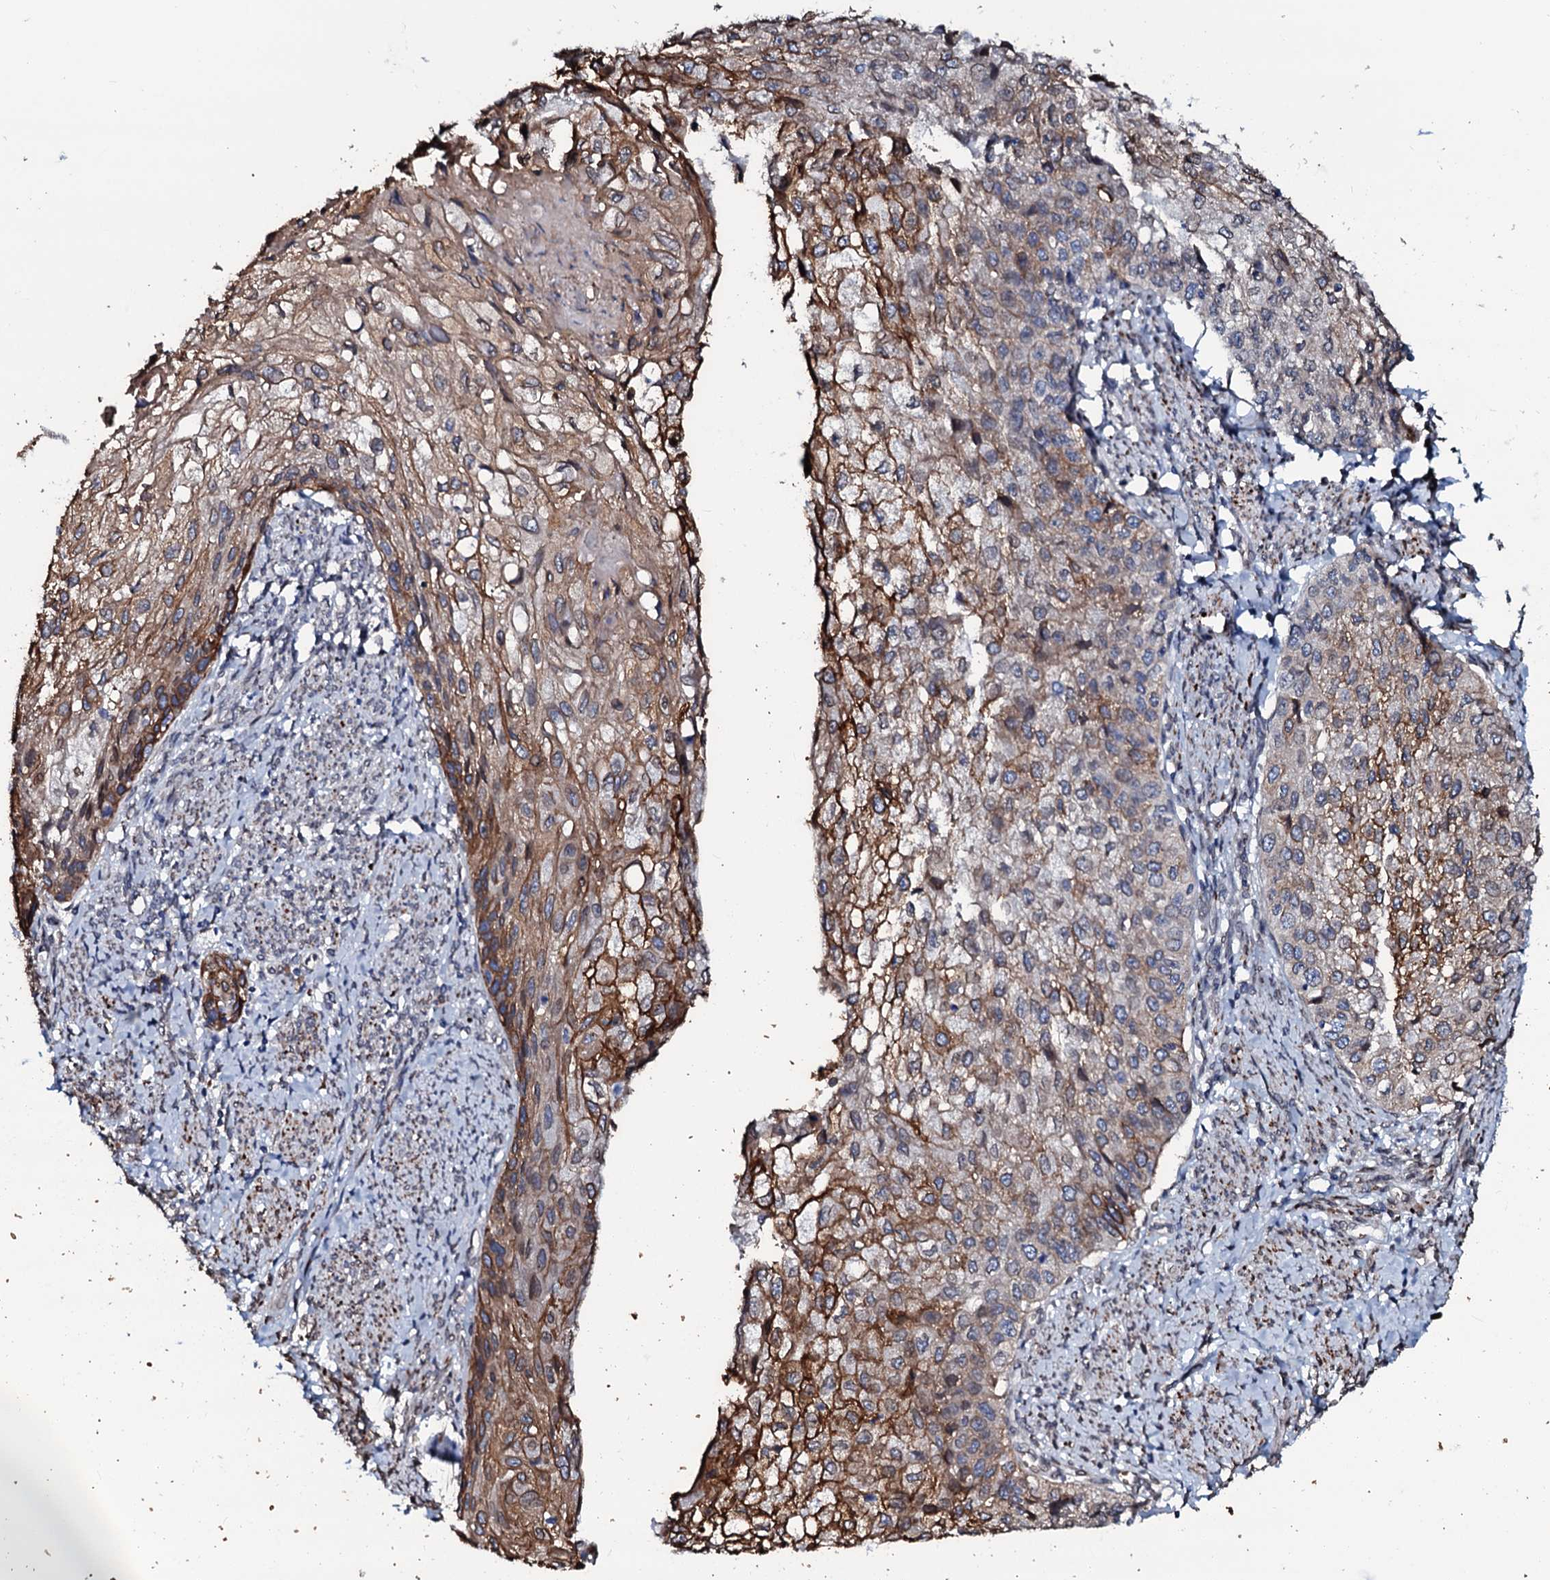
{"staining": {"intensity": "moderate", "quantity": "25%-75%", "location": "cytoplasmic/membranous"}, "tissue": "cervical cancer", "cell_type": "Tumor cells", "image_type": "cancer", "snomed": [{"axis": "morphology", "description": "Squamous cell carcinoma, NOS"}, {"axis": "topography", "description": "Cervix"}], "caption": "Immunohistochemical staining of human cervical cancer reveals medium levels of moderate cytoplasmic/membranous expression in approximately 25%-75% of tumor cells.", "gene": "NRP2", "patient": {"sex": "female", "age": 67}}